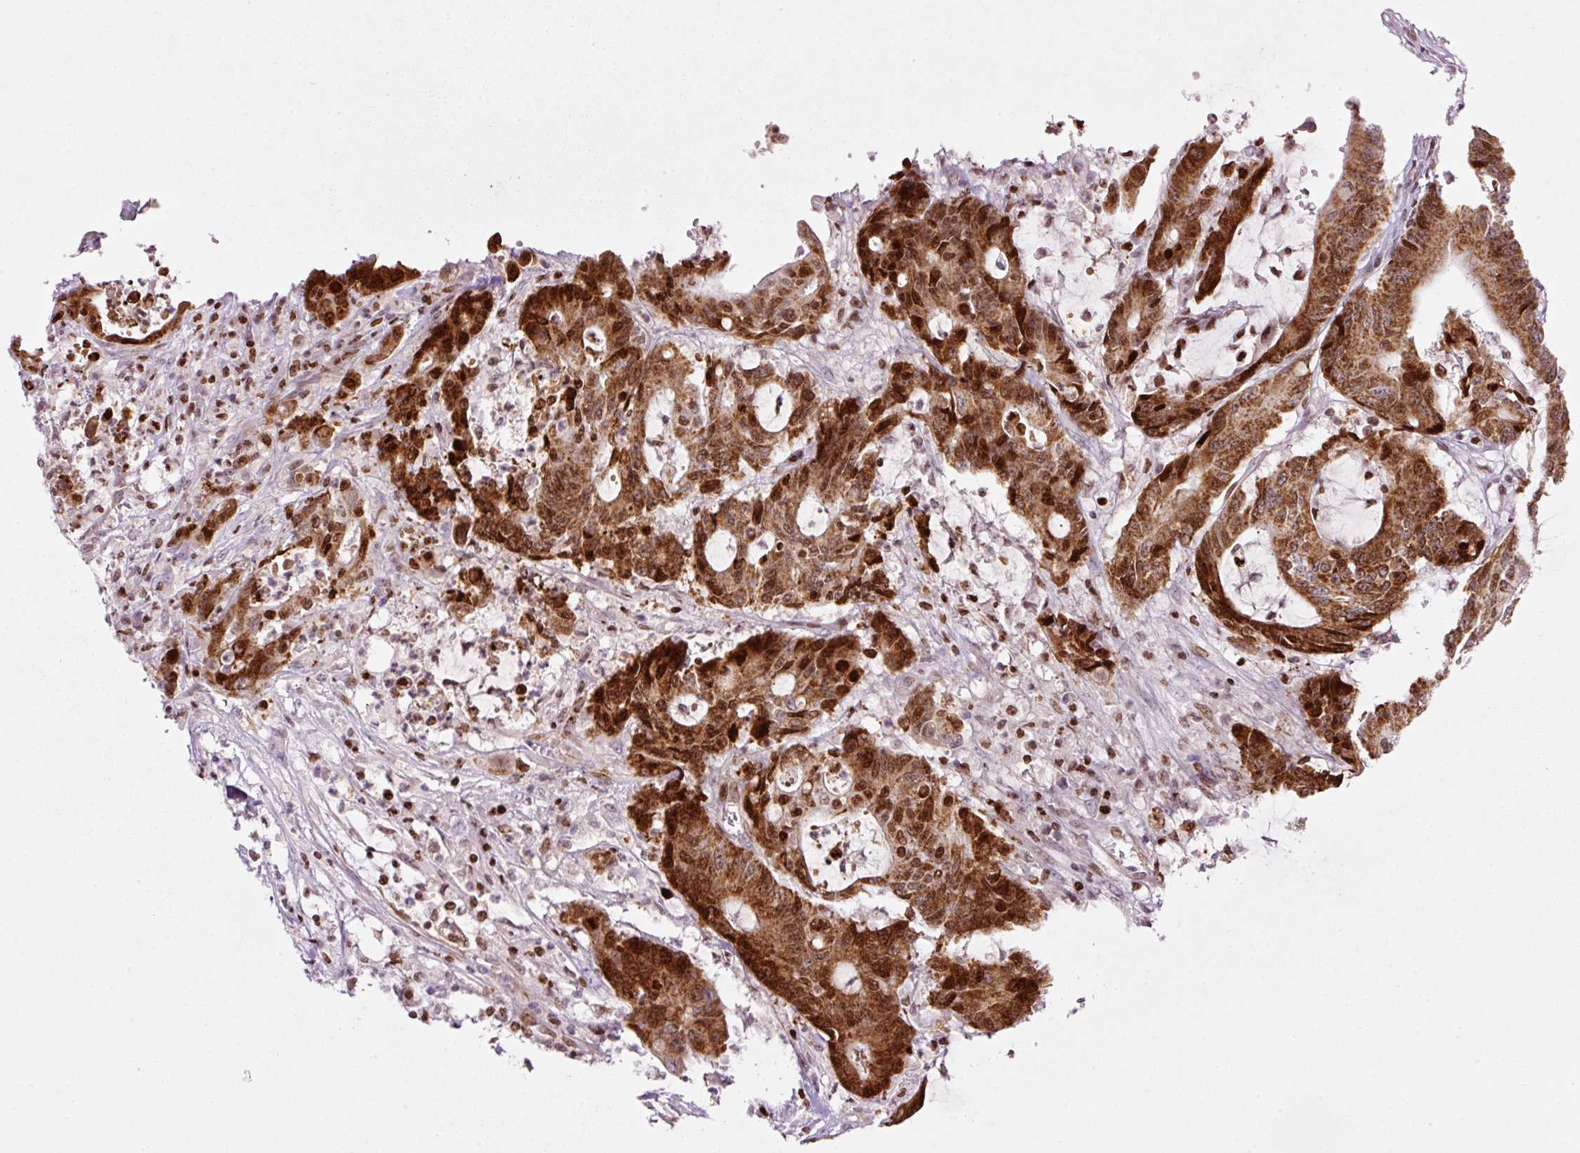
{"staining": {"intensity": "strong", "quantity": ">75%", "location": "cytoplasmic/membranous,nuclear"}, "tissue": "colorectal cancer", "cell_type": "Tumor cells", "image_type": "cancer", "snomed": [{"axis": "morphology", "description": "Adenocarcinoma, NOS"}, {"axis": "topography", "description": "Colon"}], "caption": "A high amount of strong cytoplasmic/membranous and nuclear positivity is seen in approximately >75% of tumor cells in colorectal cancer (adenocarcinoma) tissue.", "gene": "TMEM8B", "patient": {"sex": "female", "age": 84}}